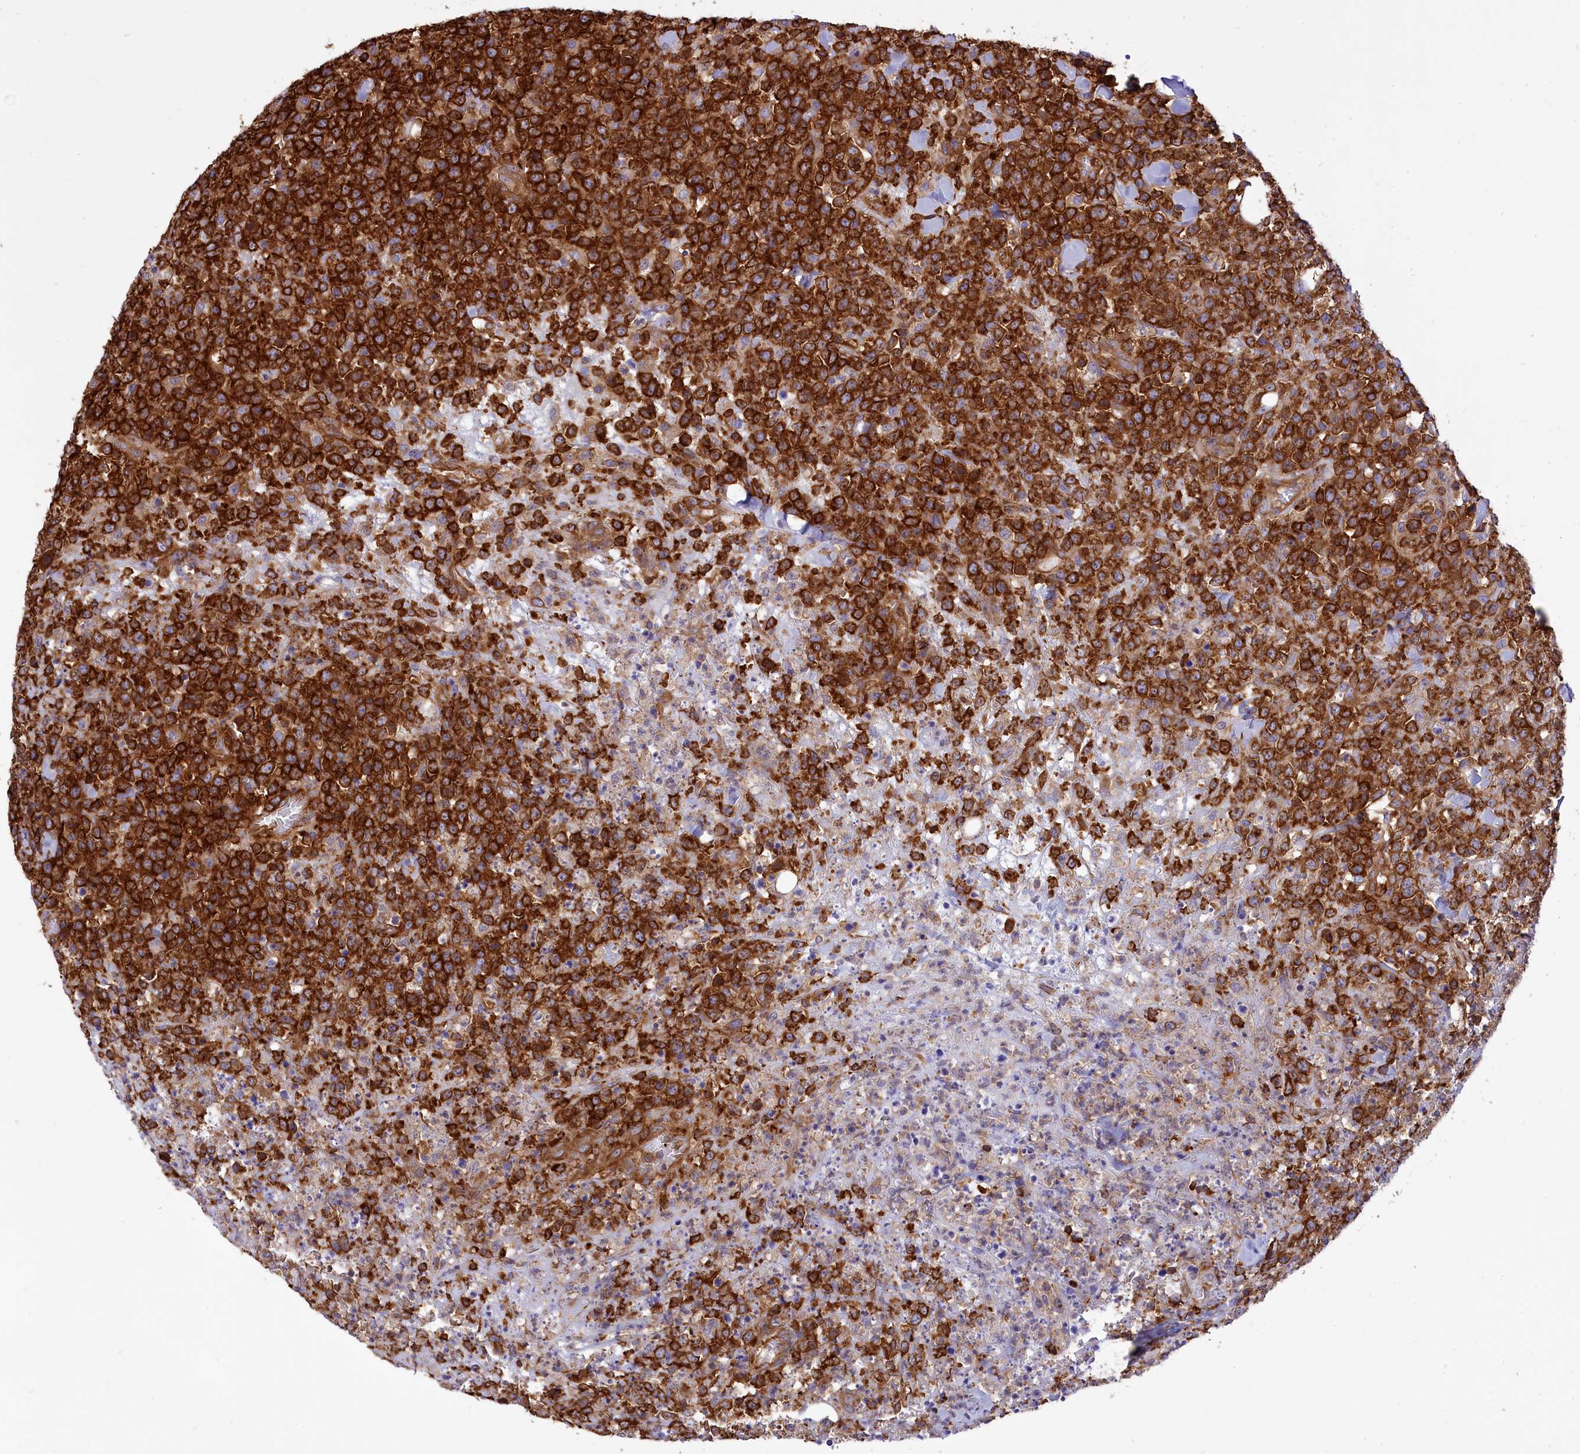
{"staining": {"intensity": "strong", "quantity": ">75%", "location": "cytoplasmic/membranous"}, "tissue": "lymphoma", "cell_type": "Tumor cells", "image_type": "cancer", "snomed": [{"axis": "morphology", "description": "Malignant lymphoma, non-Hodgkin's type, High grade"}, {"axis": "topography", "description": "Colon"}], "caption": "Lymphoma stained with immunohistochemistry (IHC) exhibits strong cytoplasmic/membranous expression in approximately >75% of tumor cells. (Stains: DAB (3,3'-diaminobenzidine) in brown, nuclei in blue, Microscopy: brightfield microscopy at high magnification).", "gene": "SEPTIN9", "patient": {"sex": "female", "age": 53}}